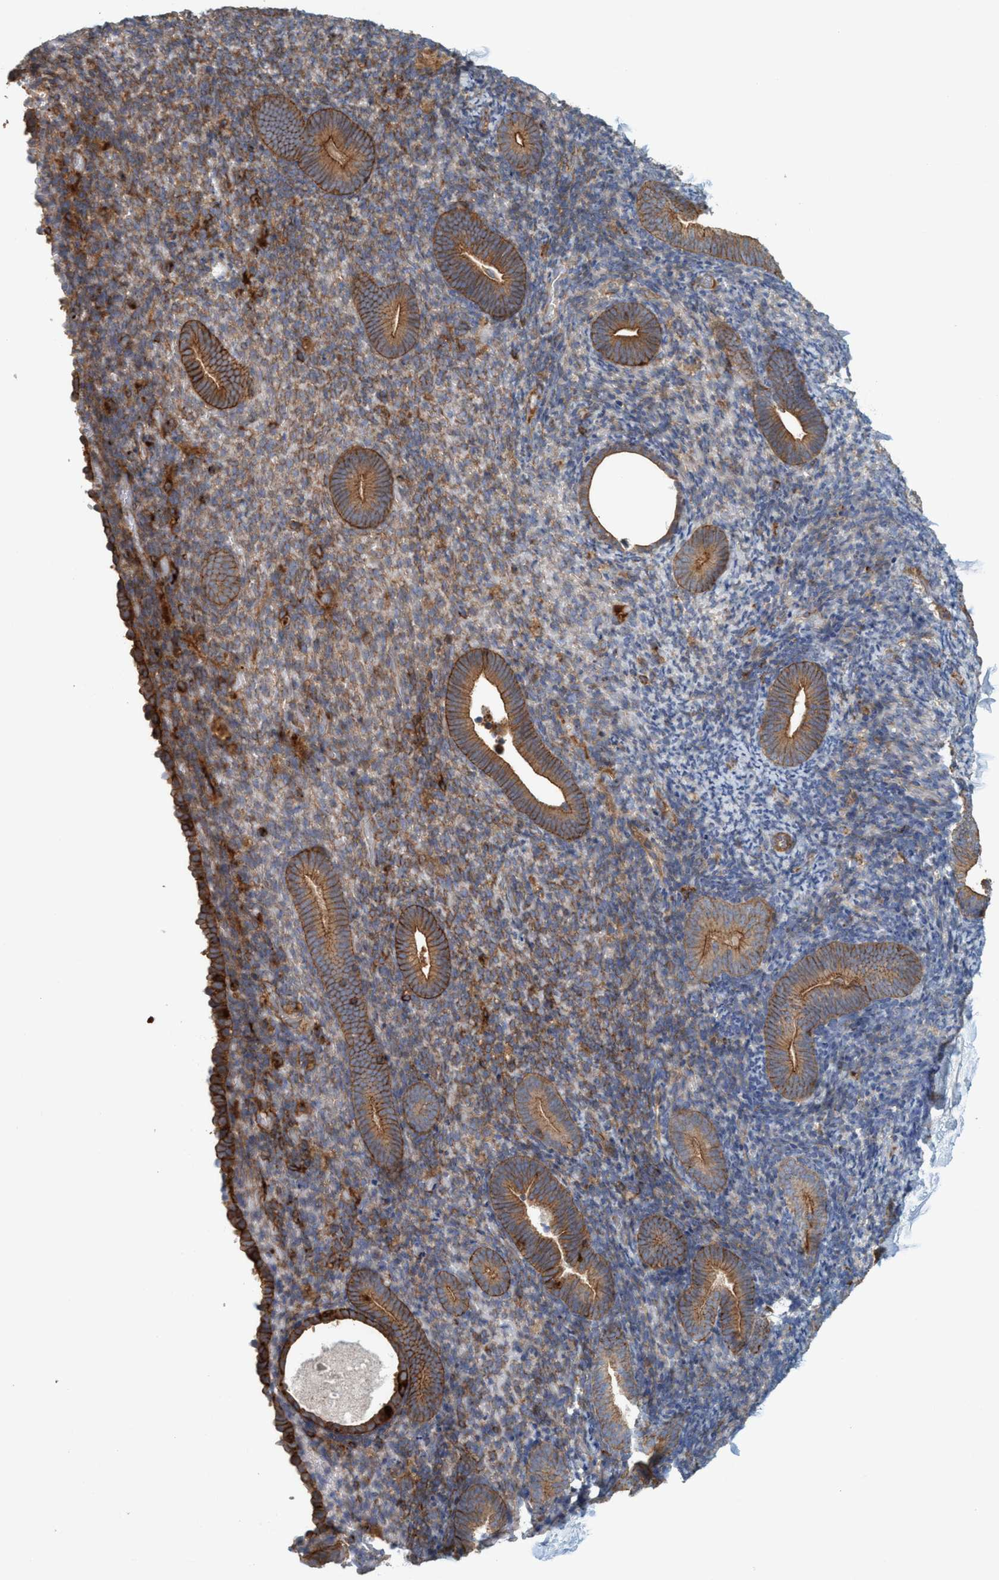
{"staining": {"intensity": "moderate", "quantity": "25%-75%", "location": "cytoplasmic/membranous"}, "tissue": "endometrium", "cell_type": "Cells in endometrial stroma", "image_type": "normal", "snomed": [{"axis": "morphology", "description": "Normal tissue, NOS"}, {"axis": "topography", "description": "Endometrium"}], "caption": "Brown immunohistochemical staining in benign human endometrium demonstrates moderate cytoplasmic/membranous expression in approximately 25%-75% of cells in endometrial stroma.", "gene": "SPECC1", "patient": {"sex": "female", "age": 51}}